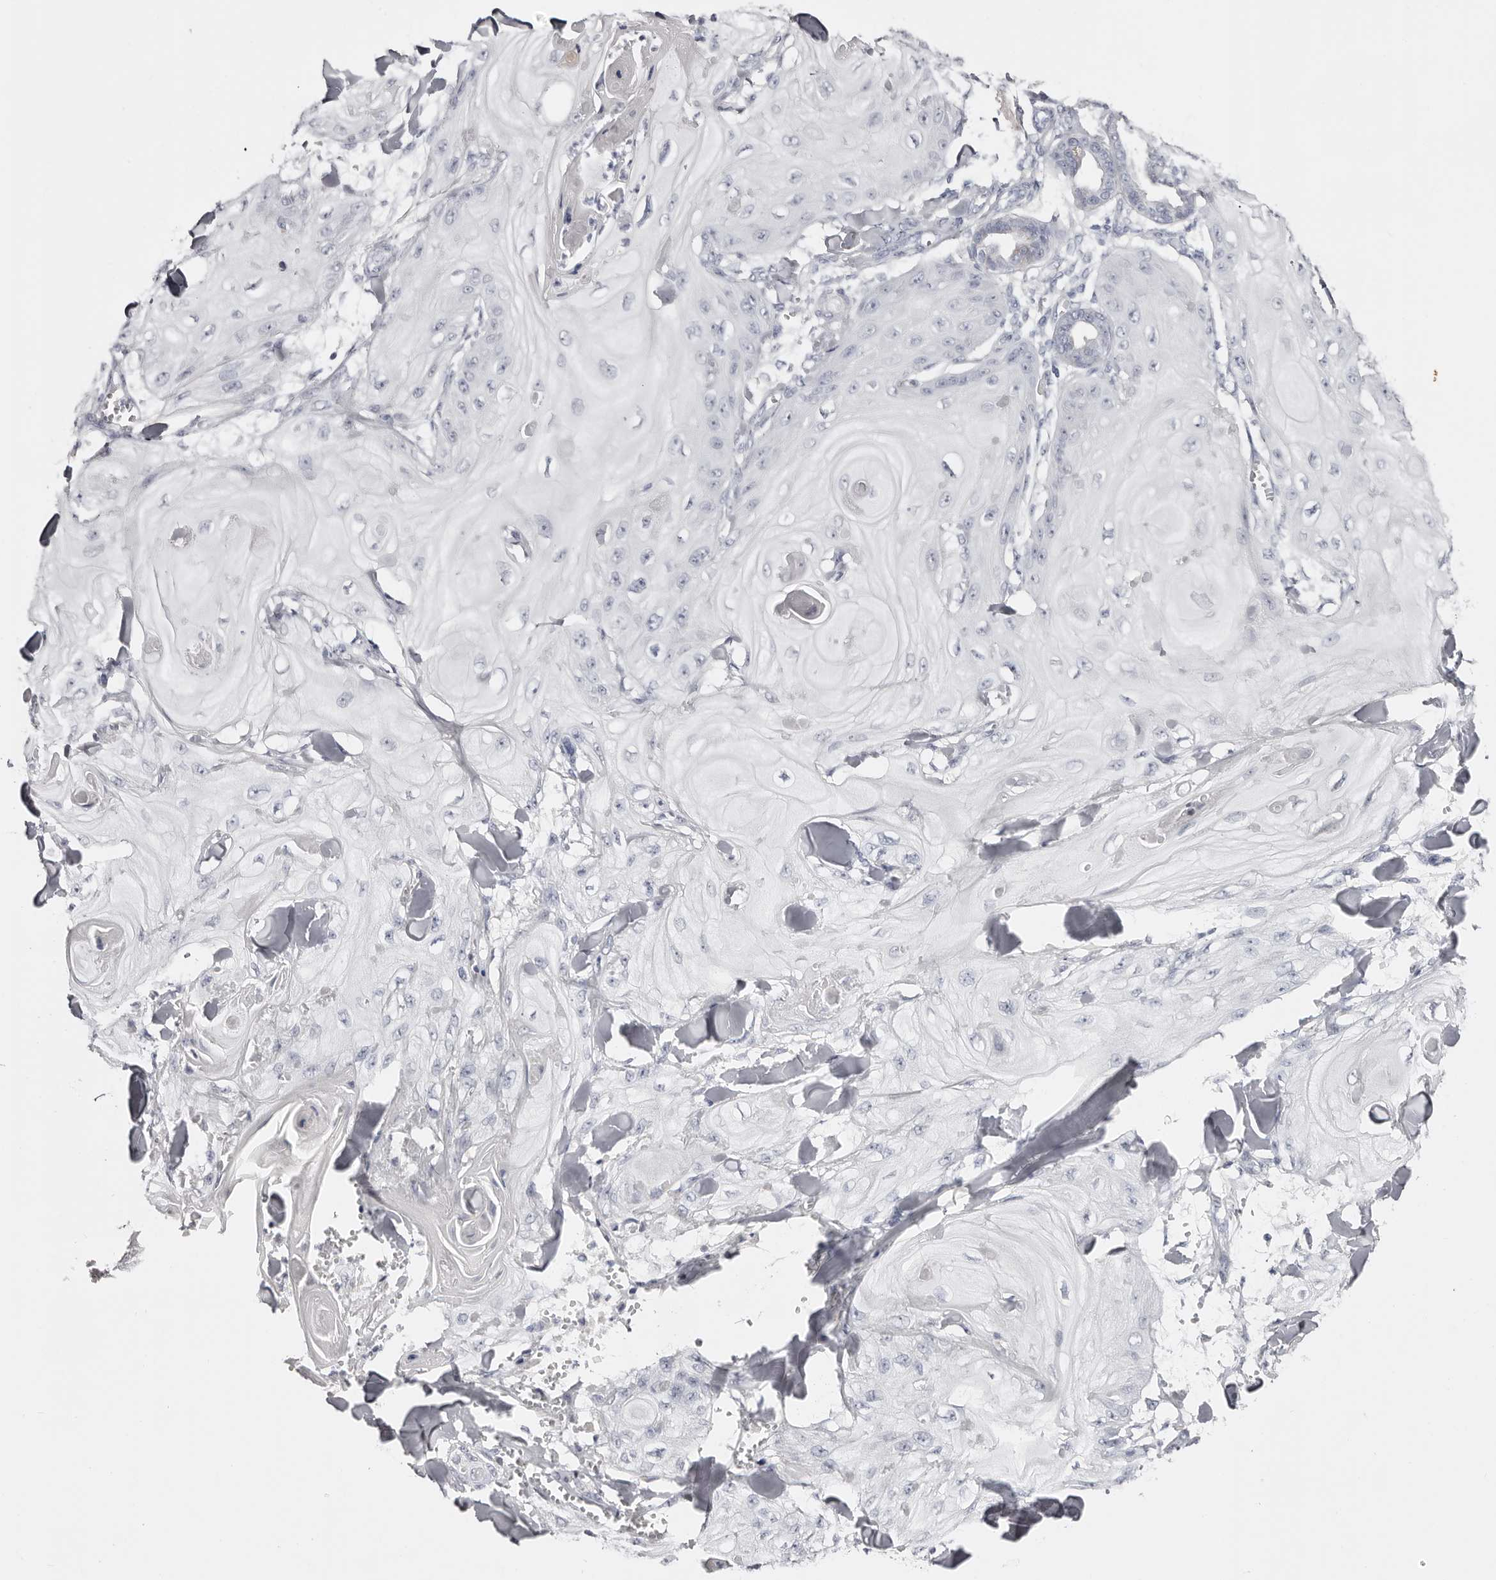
{"staining": {"intensity": "negative", "quantity": "none", "location": "none"}, "tissue": "skin cancer", "cell_type": "Tumor cells", "image_type": "cancer", "snomed": [{"axis": "morphology", "description": "Squamous cell carcinoma, NOS"}, {"axis": "topography", "description": "Skin"}], "caption": "Tumor cells are negative for protein expression in human squamous cell carcinoma (skin).", "gene": "AKNAD1", "patient": {"sex": "male", "age": 74}}